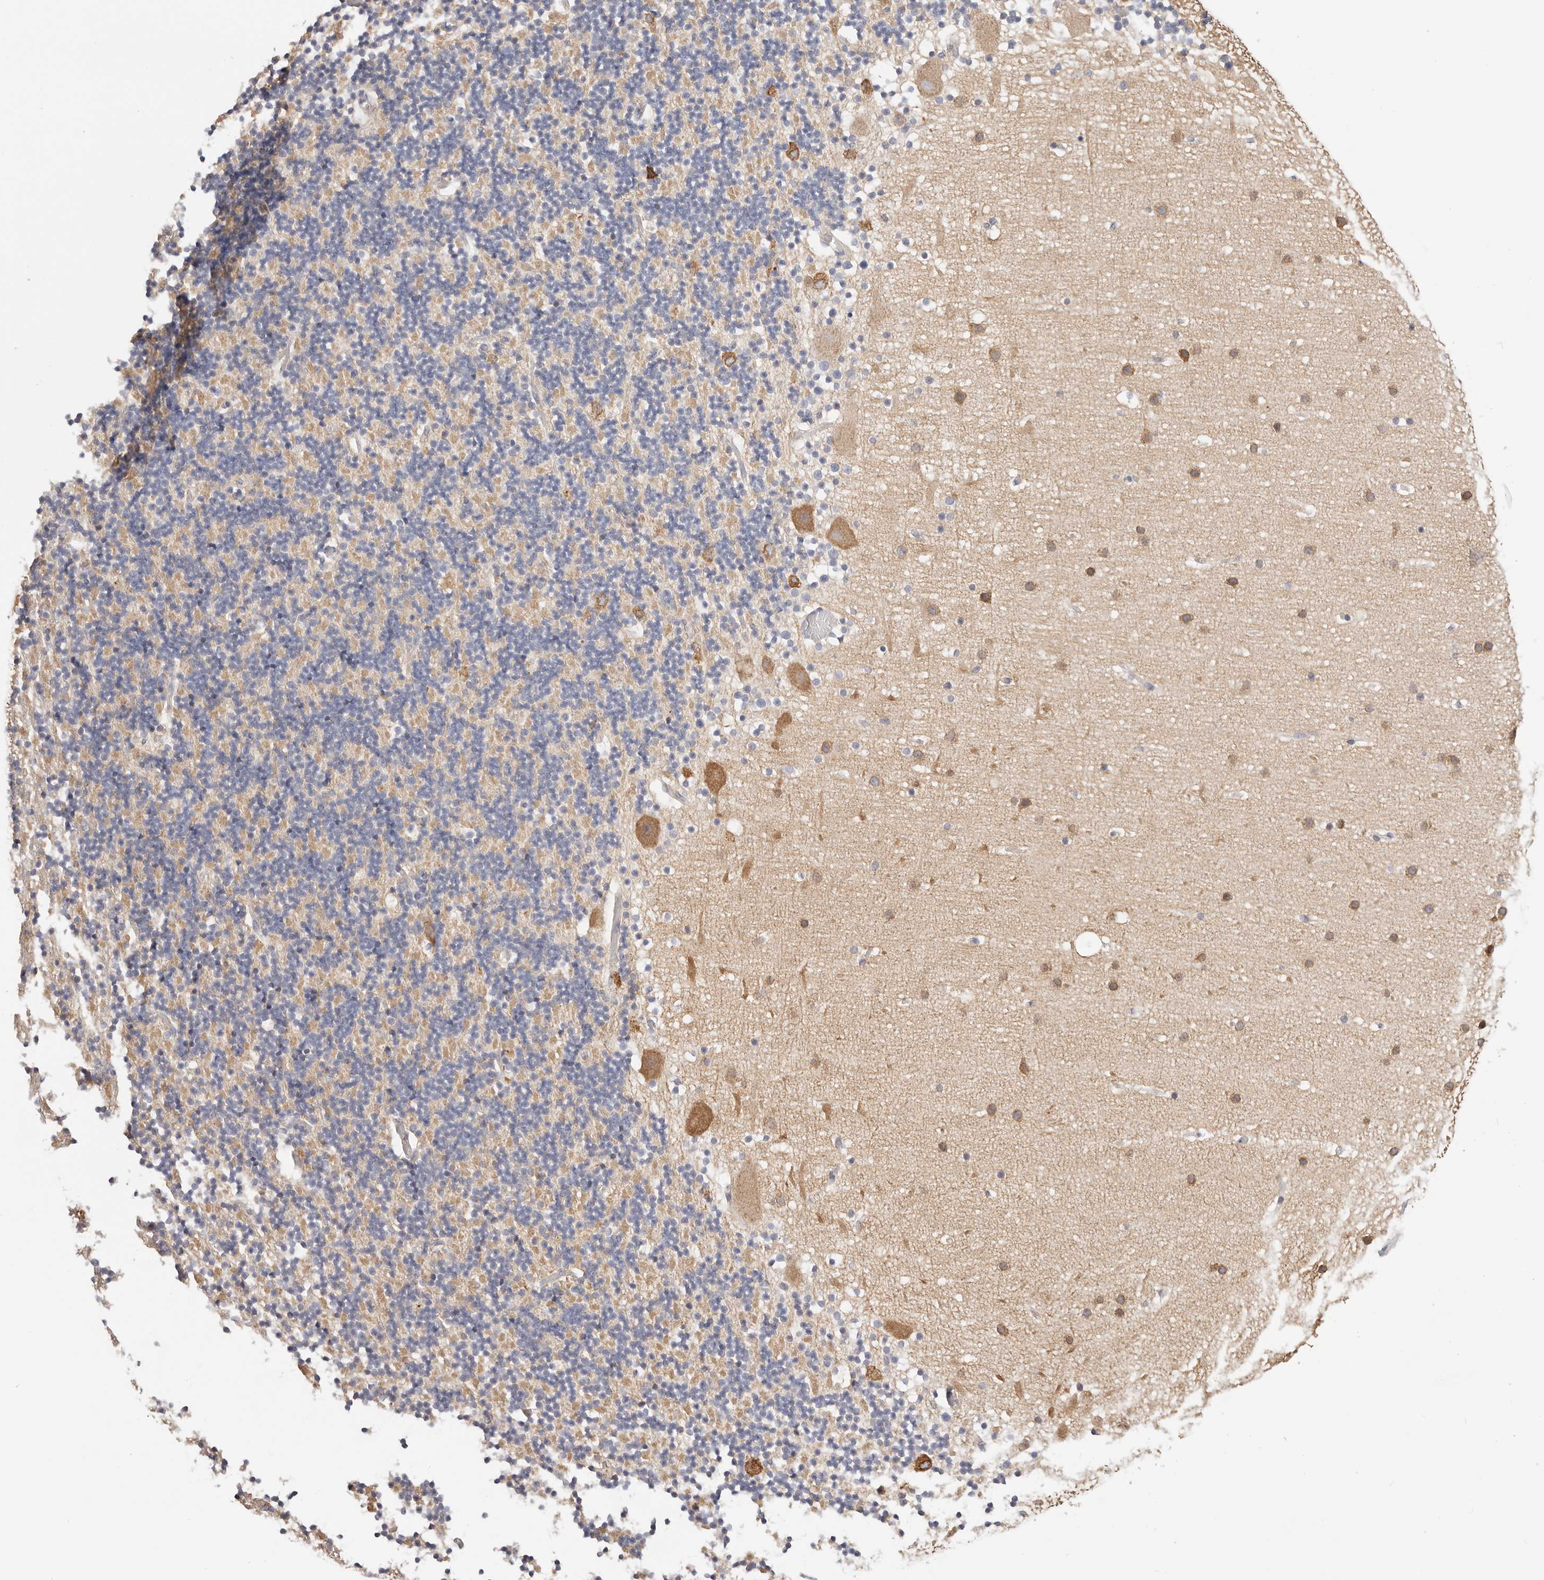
{"staining": {"intensity": "moderate", "quantity": ">75%", "location": "cytoplasmic/membranous"}, "tissue": "cerebellum", "cell_type": "Cells in granular layer", "image_type": "normal", "snomed": [{"axis": "morphology", "description": "Normal tissue, NOS"}, {"axis": "topography", "description": "Cerebellum"}], "caption": "Approximately >75% of cells in granular layer in normal cerebellum demonstrate moderate cytoplasmic/membranous protein staining as visualized by brown immunohistochemical staining.", "gene": "AFDN", "patient": {"sex": "male", "age": 57}}